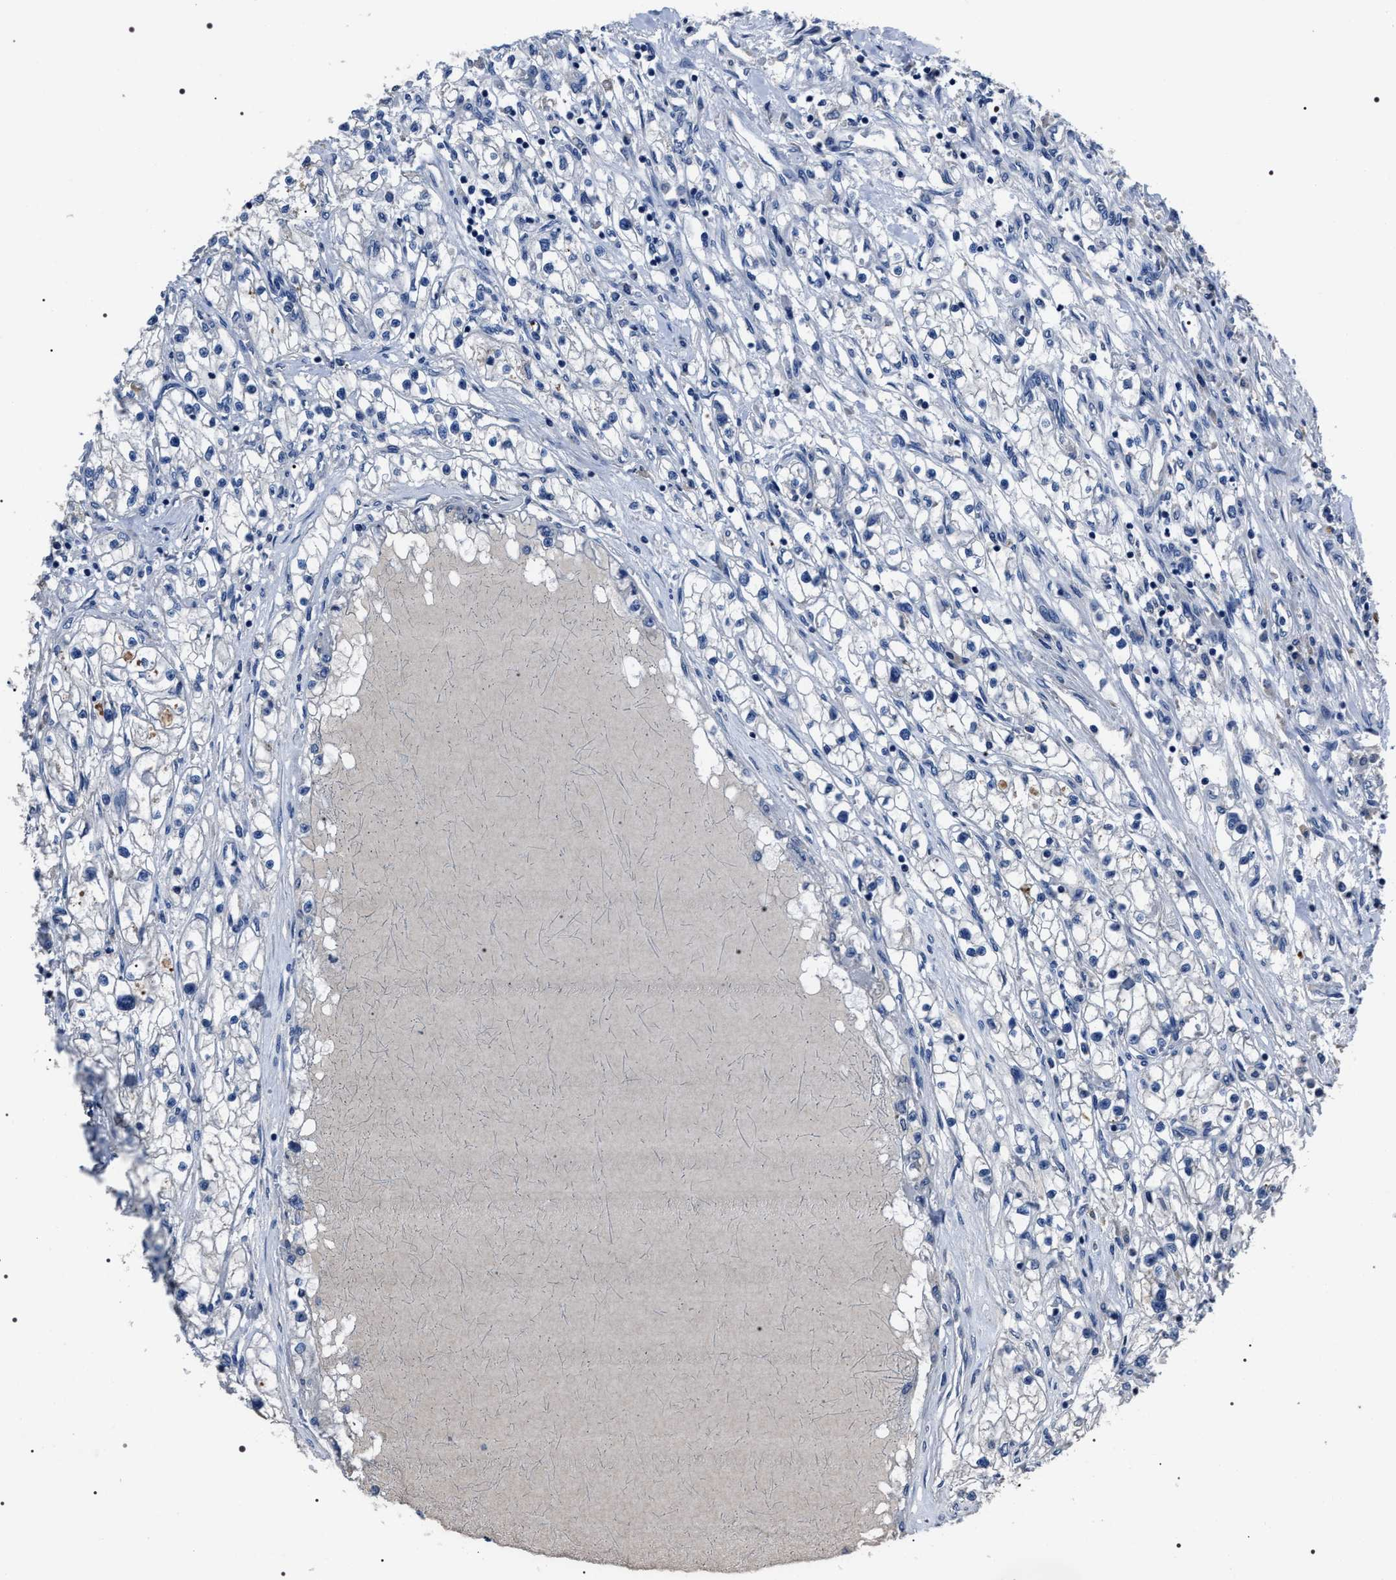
{"staining": {"intensity": "negative", "quantity": "none", "location": "none"}, "tissue": "renal cancer", "cell_type": "Tumor cells", "image_type": "cancer", "snomed": [{"axis": "morphology", "description": "Adenocarcinoma, NOS"}, {"axis": "topography", "description": "Kidney"}], "caption": "Immunohistochemical staining of renal cancer (adenocarcinoma) displays no significant positivity in tumor cells. (DAB immunohistochemistry (IHC) visualized using brightfield microscopy, high magnification).", "gene": "TRIM54", "patient": {"sex": "male", "age": 68}}